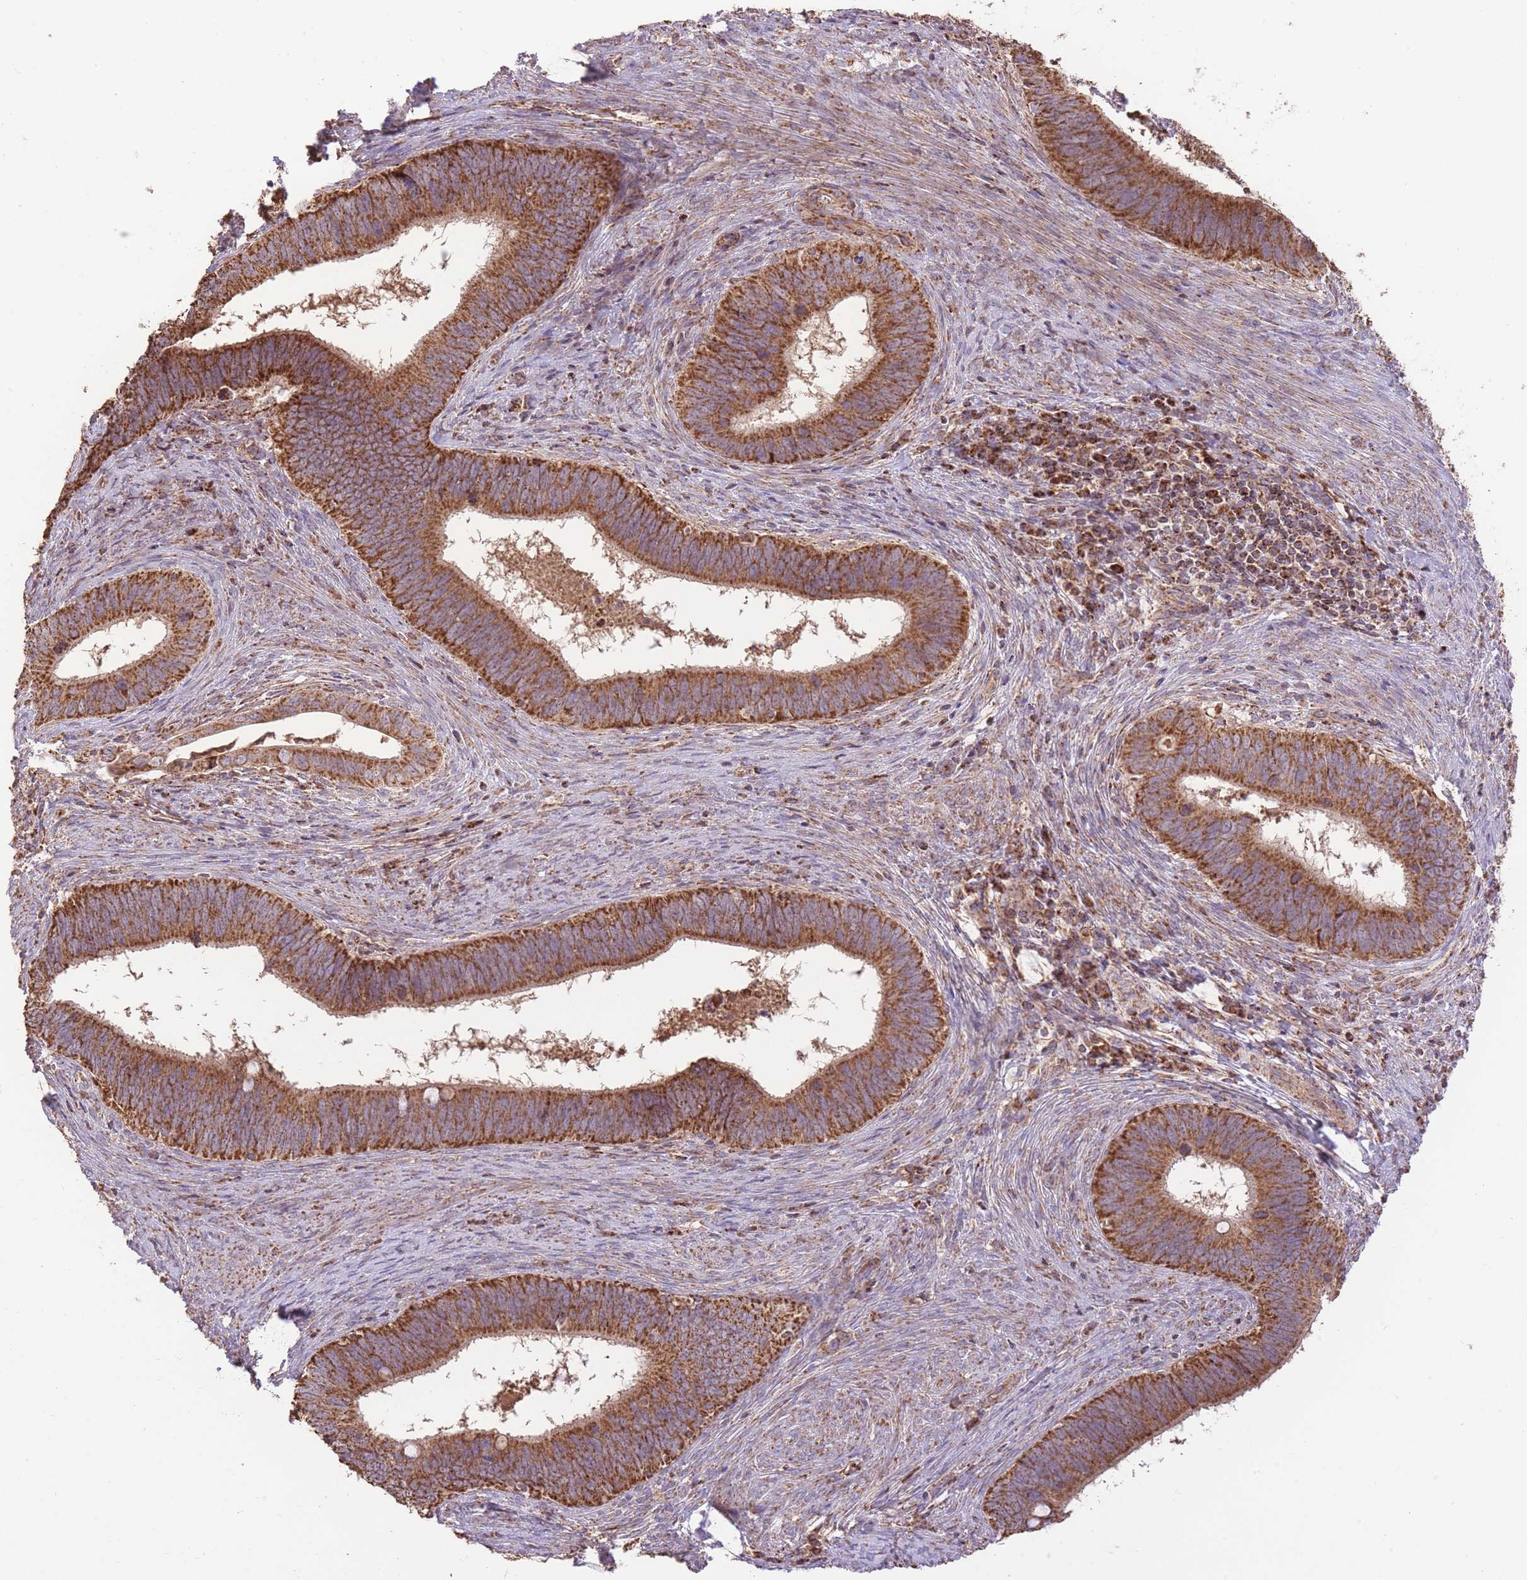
{"staining": {"intensity": "strong", "quantity": ">75%", "location": "cytoplasmic/membranous"}, "tissue": "cervical cancer", "cell_type": "Tumor cells", "image_type": "cancer", "snomed": [{"axis": "morphology", "description": "Adenocarcinoma, NOS"}, {"axis": "topography", "description": "Cervix"}], "caption": "Immunohistochemical staining of cervical cancer reveals high levels of strong cytoplasmic/membranous positivity in about >75% of tumor cells. The staining was performed using DAB (3,3'-diaminobenzidine), with brown indicating positive protein expression. Nuclei are stained blue with hematoxylin.", "gene": "PREP", "patient": {"sex": "female", "age": 42}}